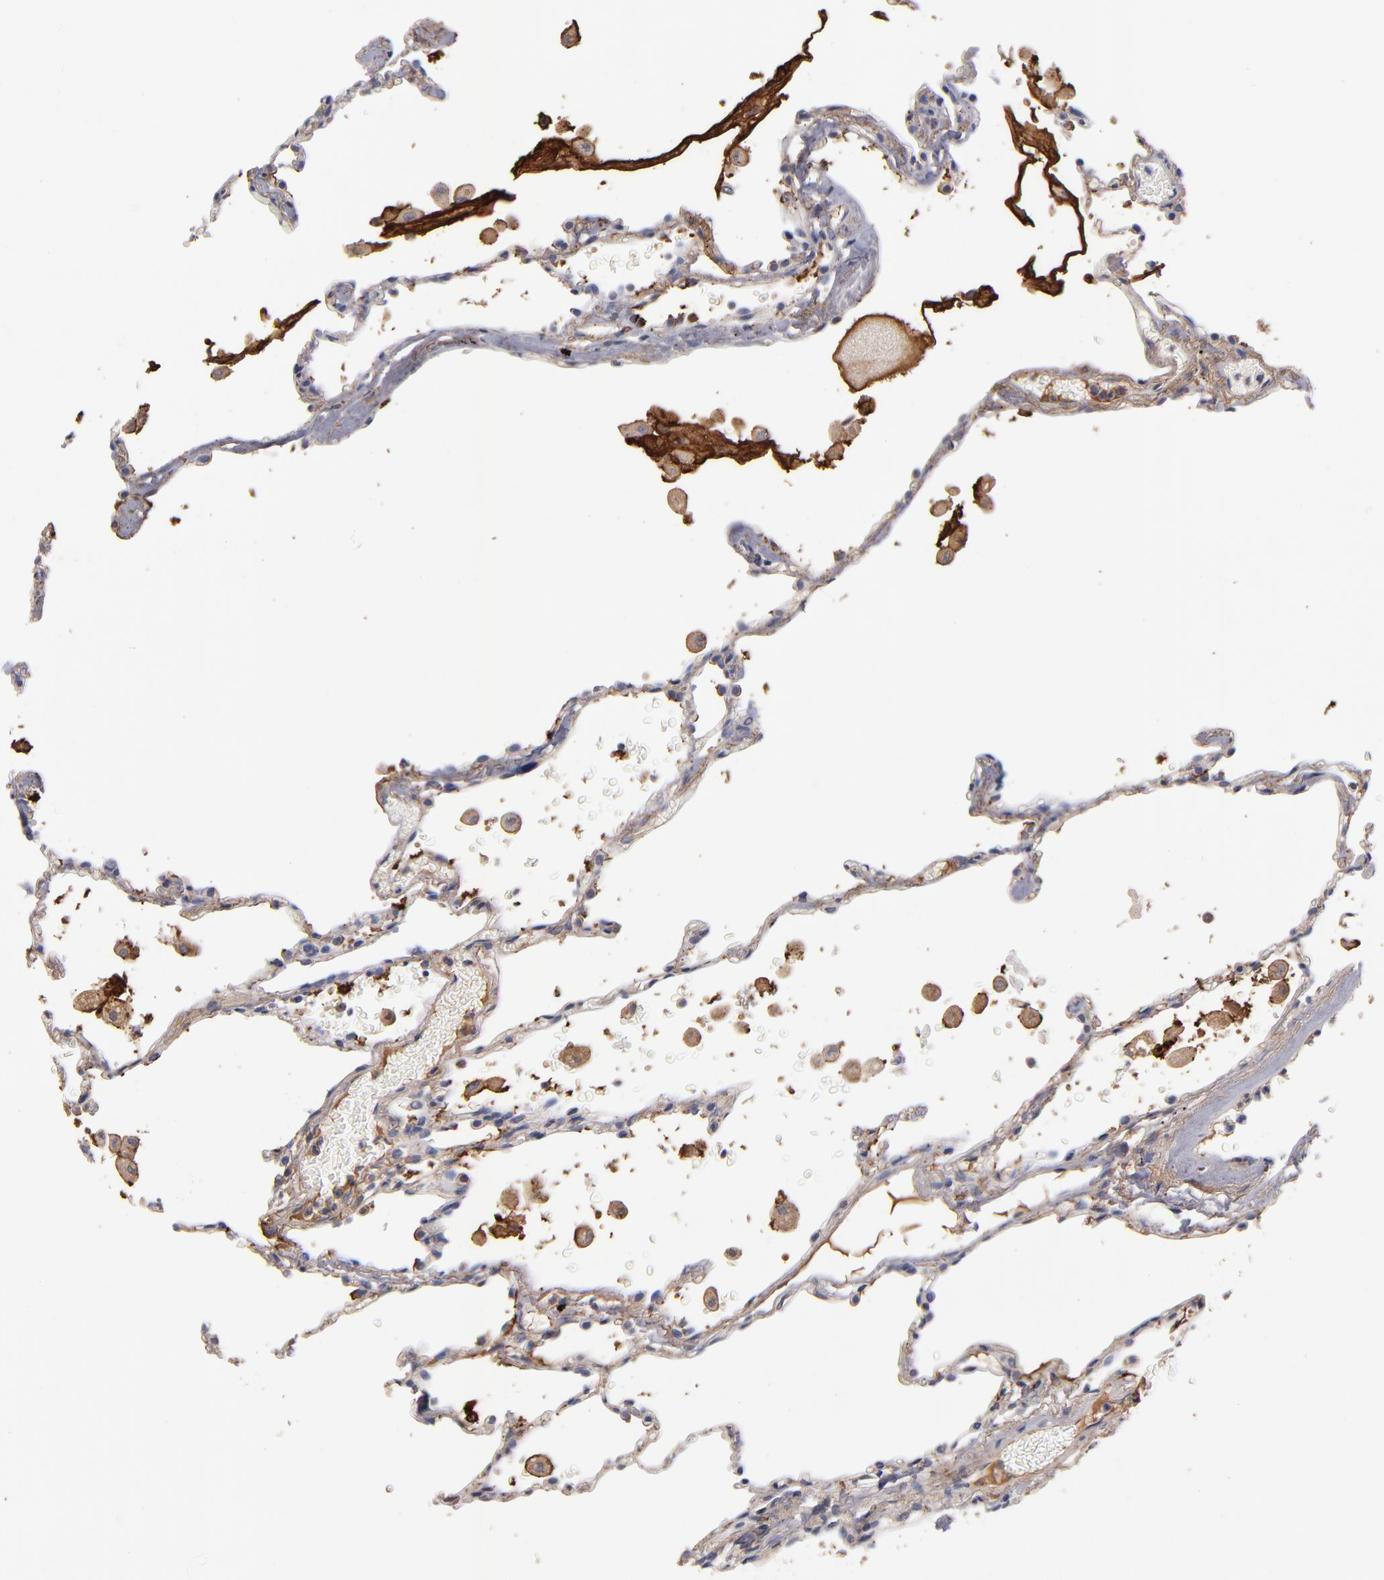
{"staining": {"intensity": "weak", "quantity": ">75%", "location": "cytoplasmic/membranous"}, "tissue": "lung", "cell_type": "Alveolar cells", "image_type": "normal", "snomed": [{"axis": "morphology", "description": "Normal tissue, NOS"}, {"axis": "topography", "description": "Lung"}], "caption": "Immunohistochemical staining of unremarkable human lung displays >75% levels of weak cytoplasmic/membranous protein expression in approximately >75% of alveolar cells. (DAB = brown stain, brightfield microscopy at high magnification).", "gene": "DACT1", "patient": {"sex": "male", "age": 71}}